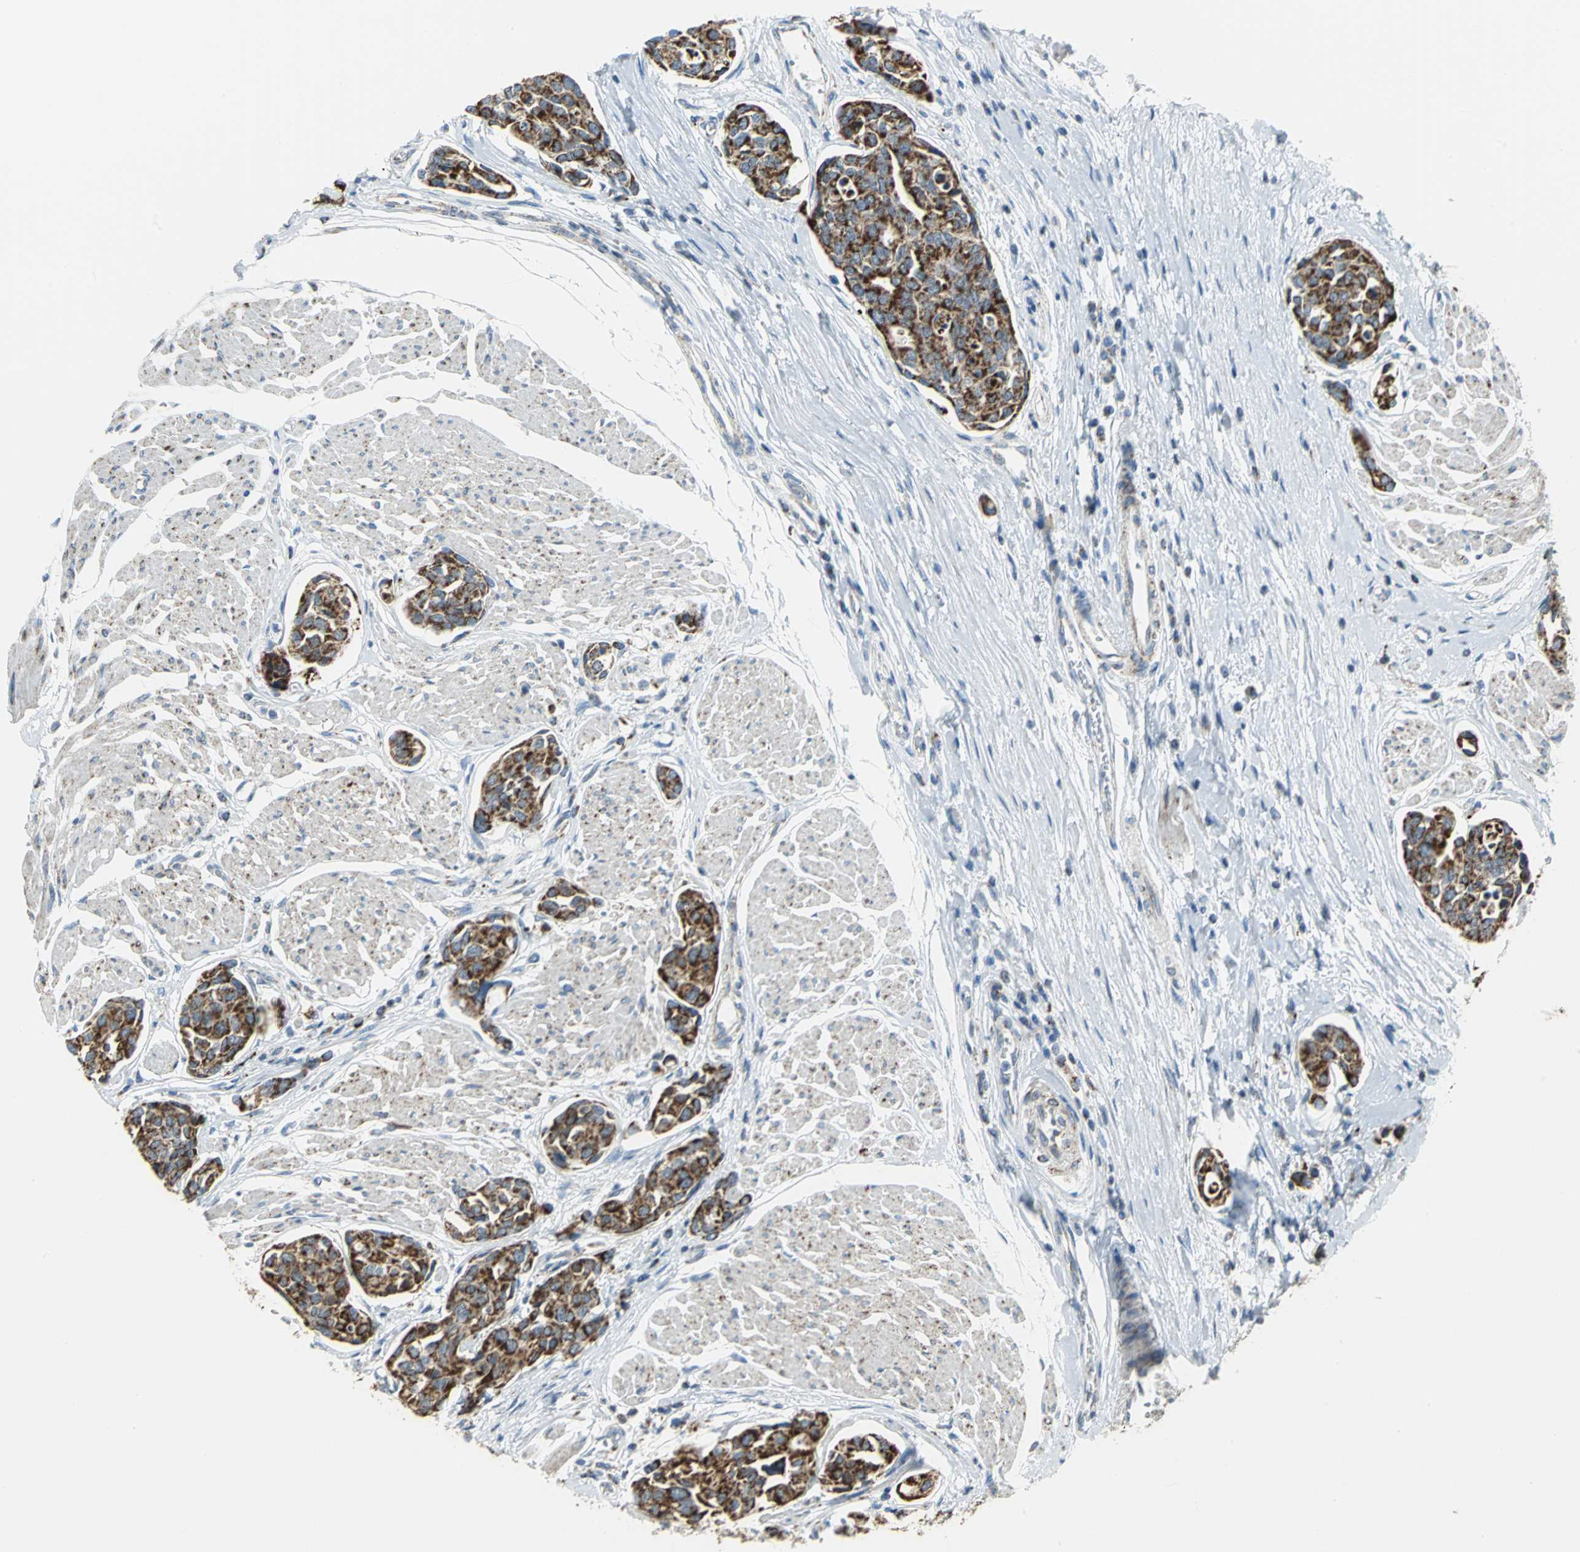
{"staining": {"intensity": "strong", "quantity": ">75%", "location": "cytoplasmic/membranous"}, "tissue": "urothelial cancer", "cell_type": "Tumor cells", "image_type": "cancer", "snomed": [{"axis": "morphology", "description": "Urothelial carcinoma, High grade"}, {"axis": "topography", "description": "Urinary bladder"}], "caption": "Immunohistochemical staining of human high-grade urothelial carcinoma reveals strong cytoplasmic/membranous protein staining in approximately >75% of tumor cells.", "gene": "NTRK1", "patient": {"sex": "male", "age": 78}}